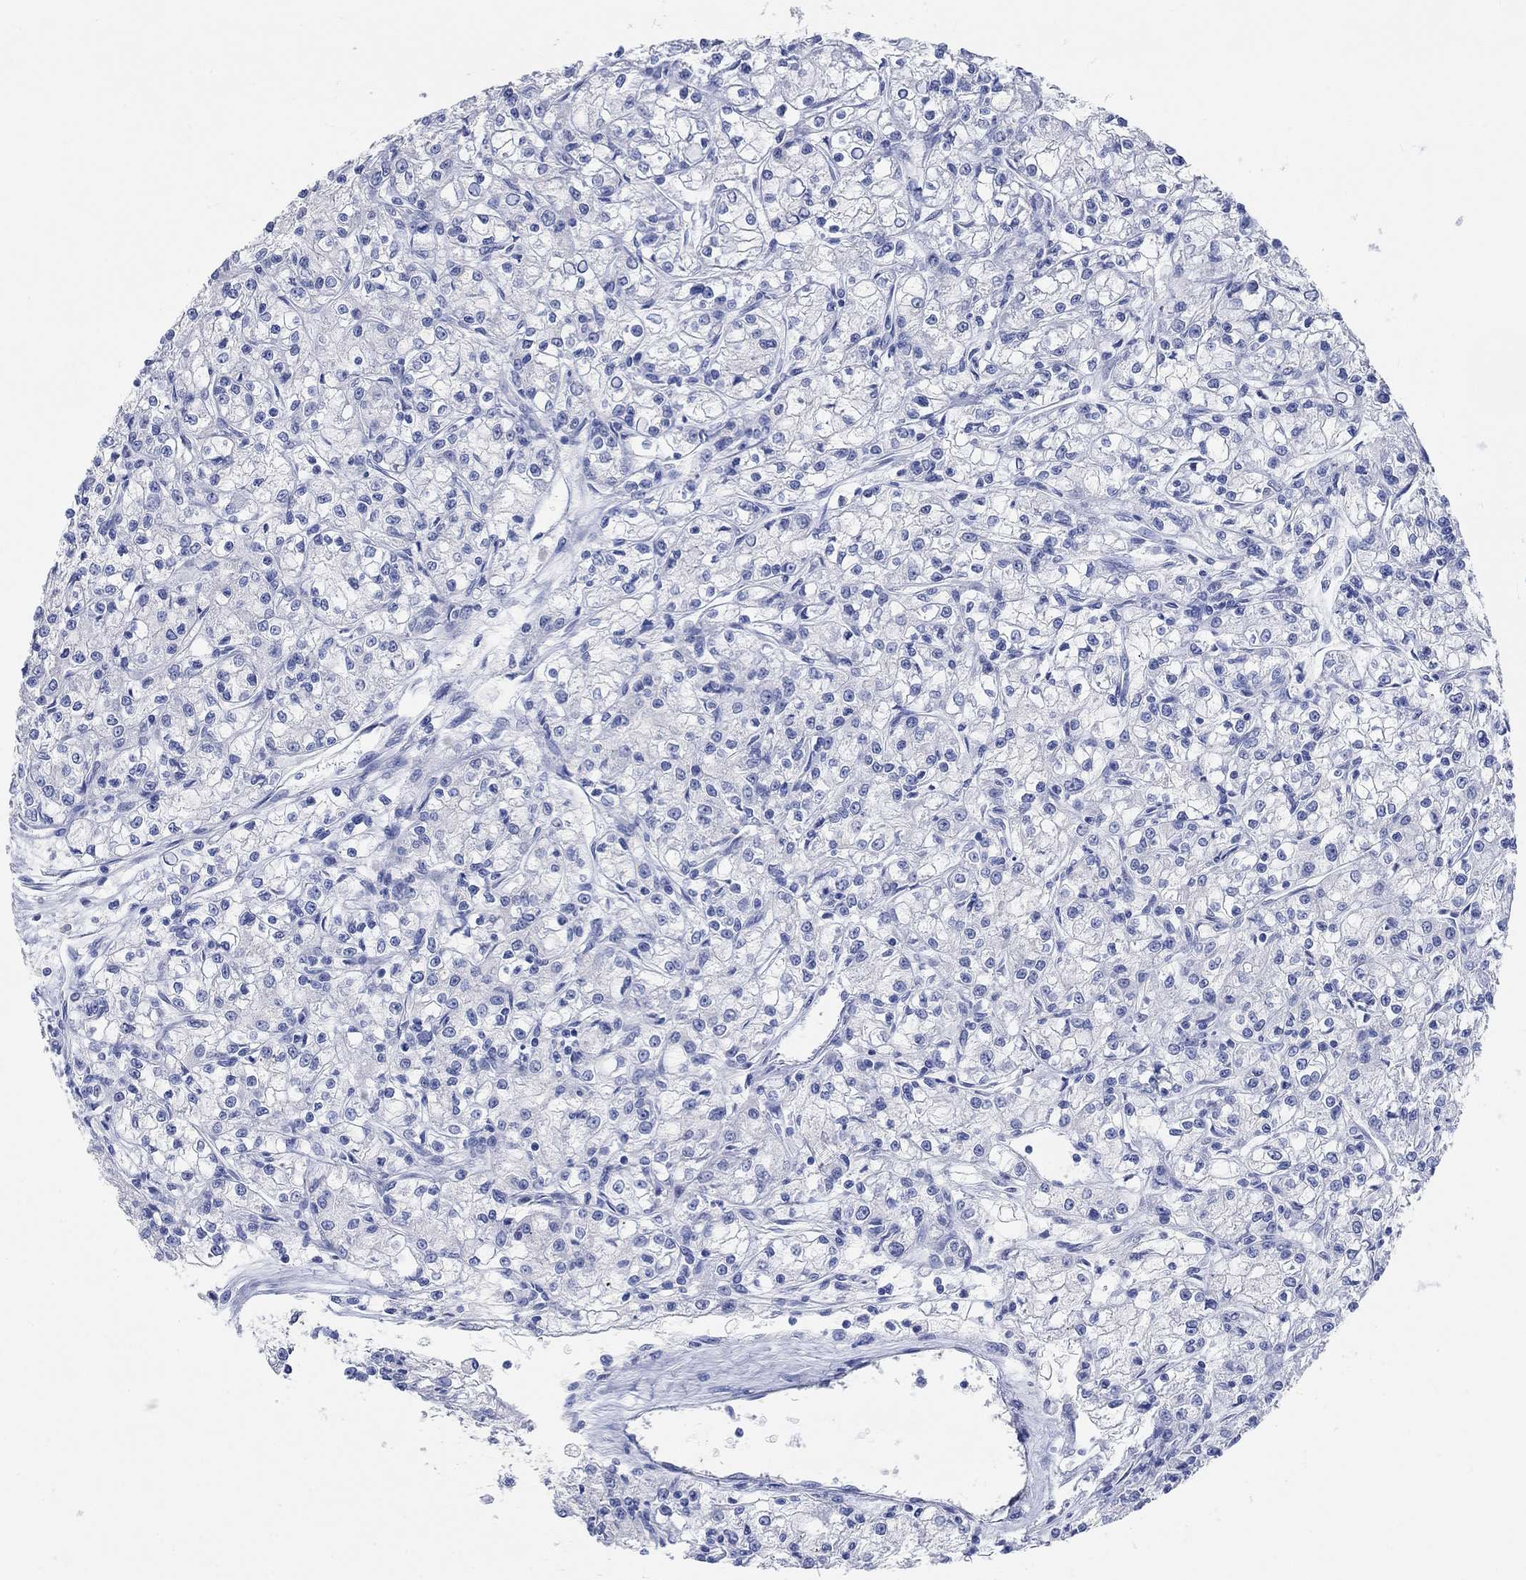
{"staining": {"intensity": "negative", "quantity": "none", "location": "none"}, "tissue": "renal cancer", "cell_type": "Tumor cells", "image_type": "cancer", "snomed": [{"axis": "morphology", "description": "Adenocarcinoma, NOS"}, {"axis": "topography", "description": "Kidney"}], "caption": "This is a histopathology image of IHC staining of renal cancer, which shows no expression in tumor cells. (DAB (3,3'-diaminobenzidine) IHC with hematoxylin counter stain).", "gene": "GRIA3", "patient": {"sex": "female", "age": 59}}